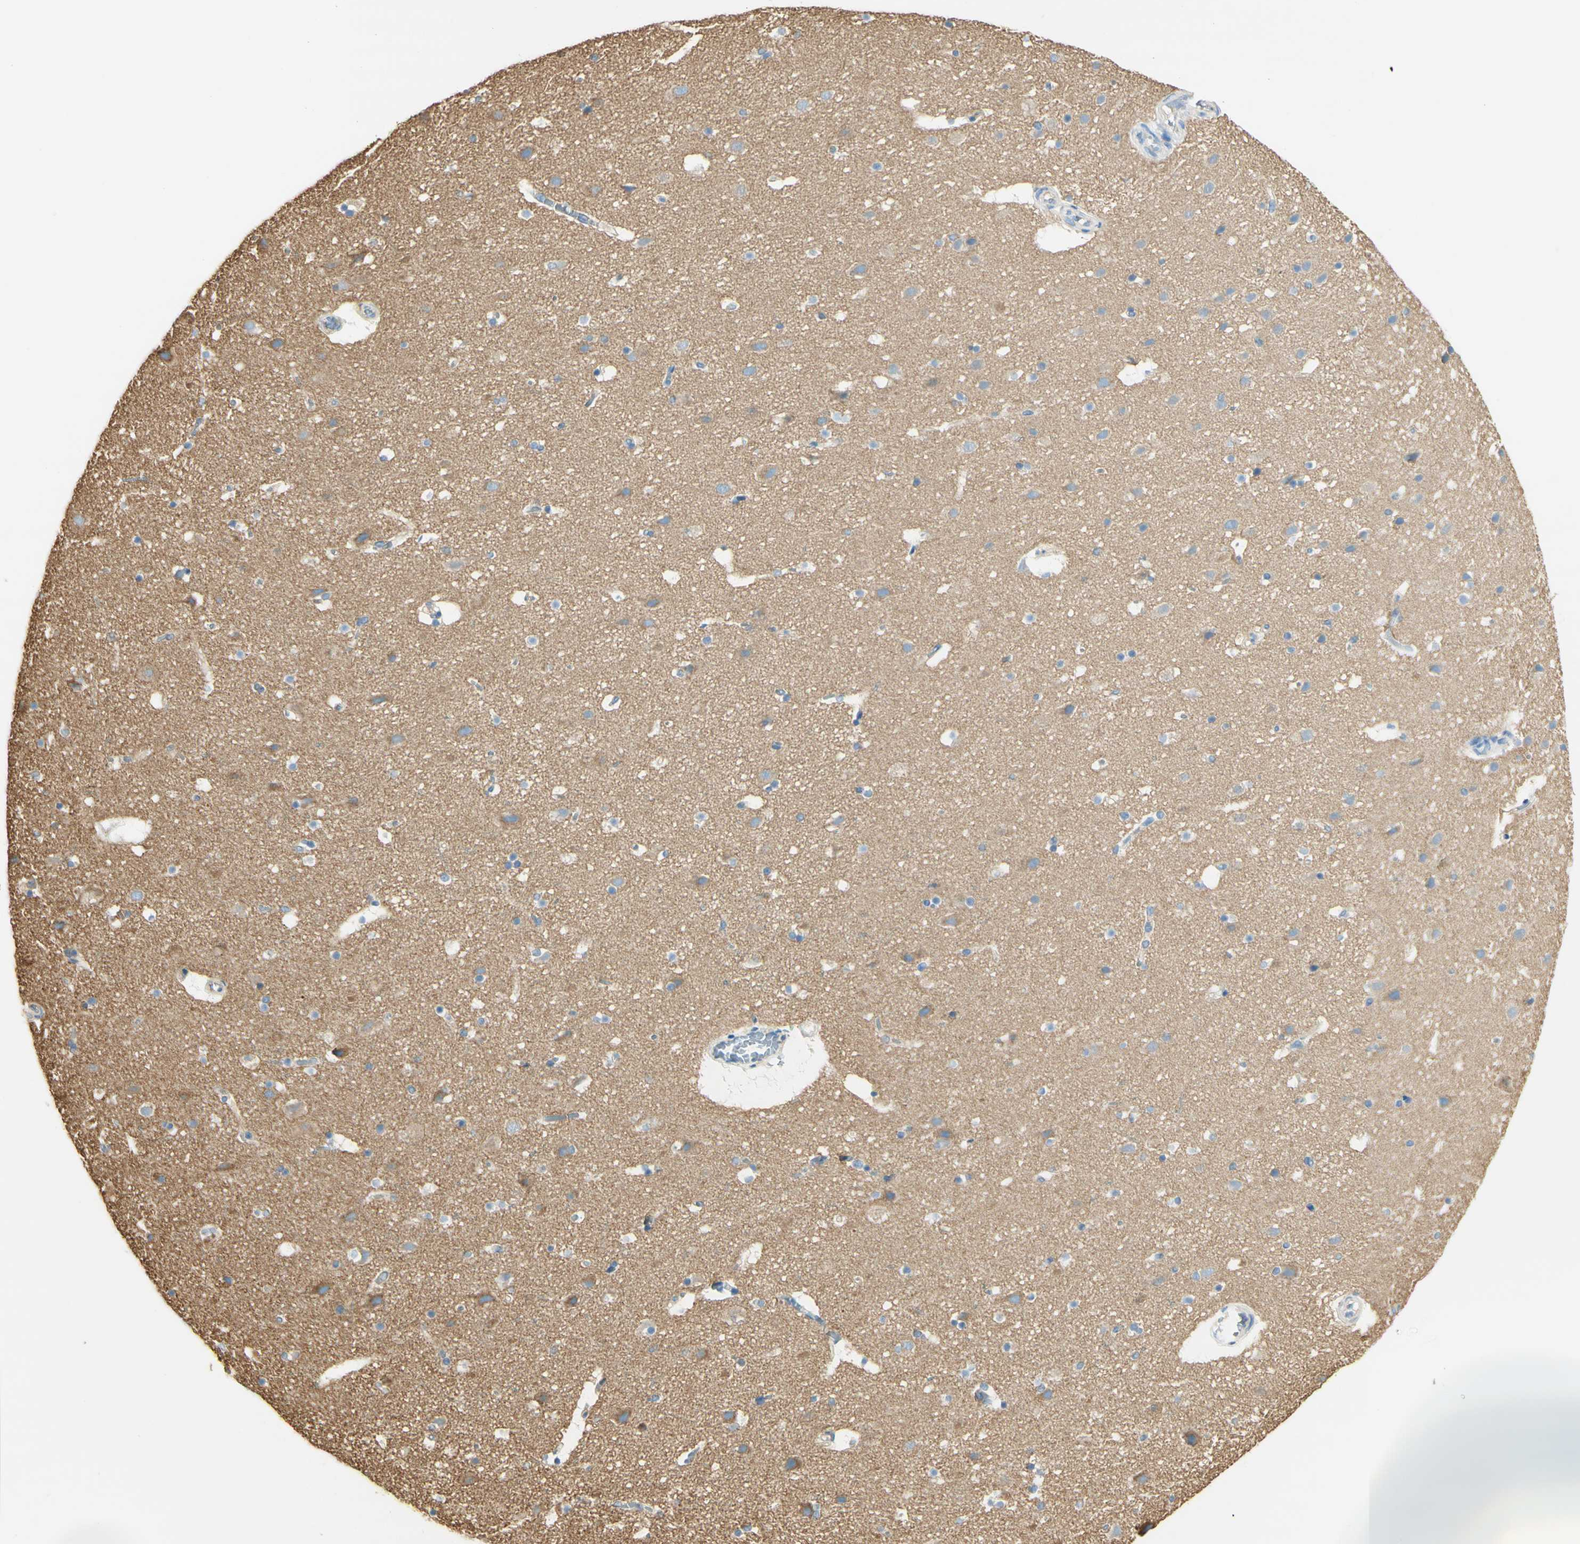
{"staining": {"intensity": "weak", "quantity": "<25%", "location": "cytoplasmic/membranous"}, "tissue": "cerebral cortex", "cell_type": "Endothelial cells", "image_type": "normal", "snomed": [{"axis": "morphology", "description": "Normal tissue, NOS"}, {"axis": "topography", "description": "Cerebral cortex"}], "caption": "Endothelial cells show no significant expression in normal cerebral cortex. (Immunohistochemistry (ihc), brightfield microscopy, high magnification).", "gene": "CLTC", "patient": {"sex": "male", "age": 45}}